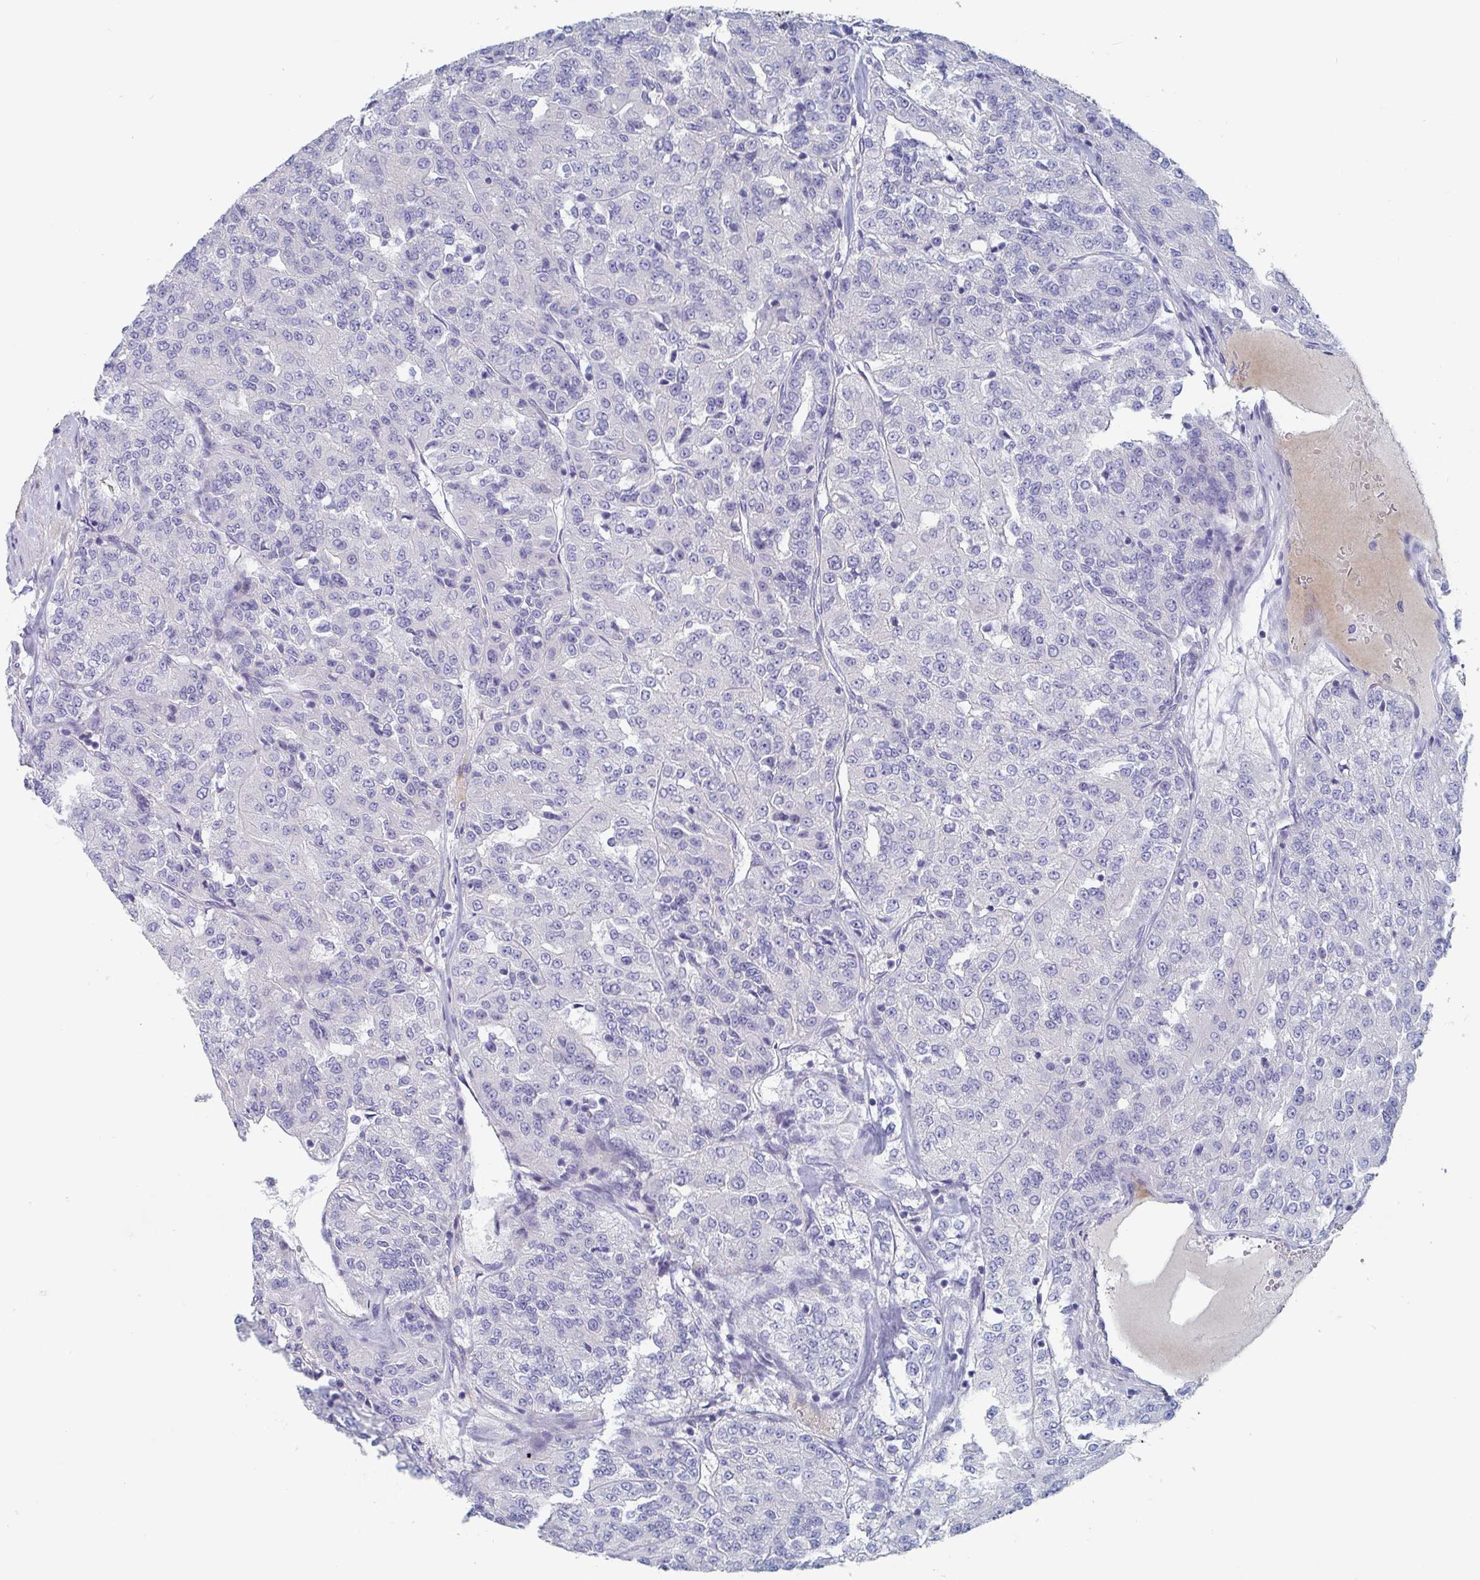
{"staining": {"intensity": "negative", "quantity": "none", "location": "none"}, "tissue": "renal cancer", "cell_type": "Tumor cells", "image_type": "cancer", "snomed": [{"axis": "morphology", "description": "Adenocarcinoma, NOS"}, {"axis": "topography", "description": "Kidney"}], "caption": "Human renal adenocarcinoma stained for a protein using IHC reveals no expression in tumor cells.", "gene": "NT5C3B", "patient": {"sex": "female", "age": 63}}